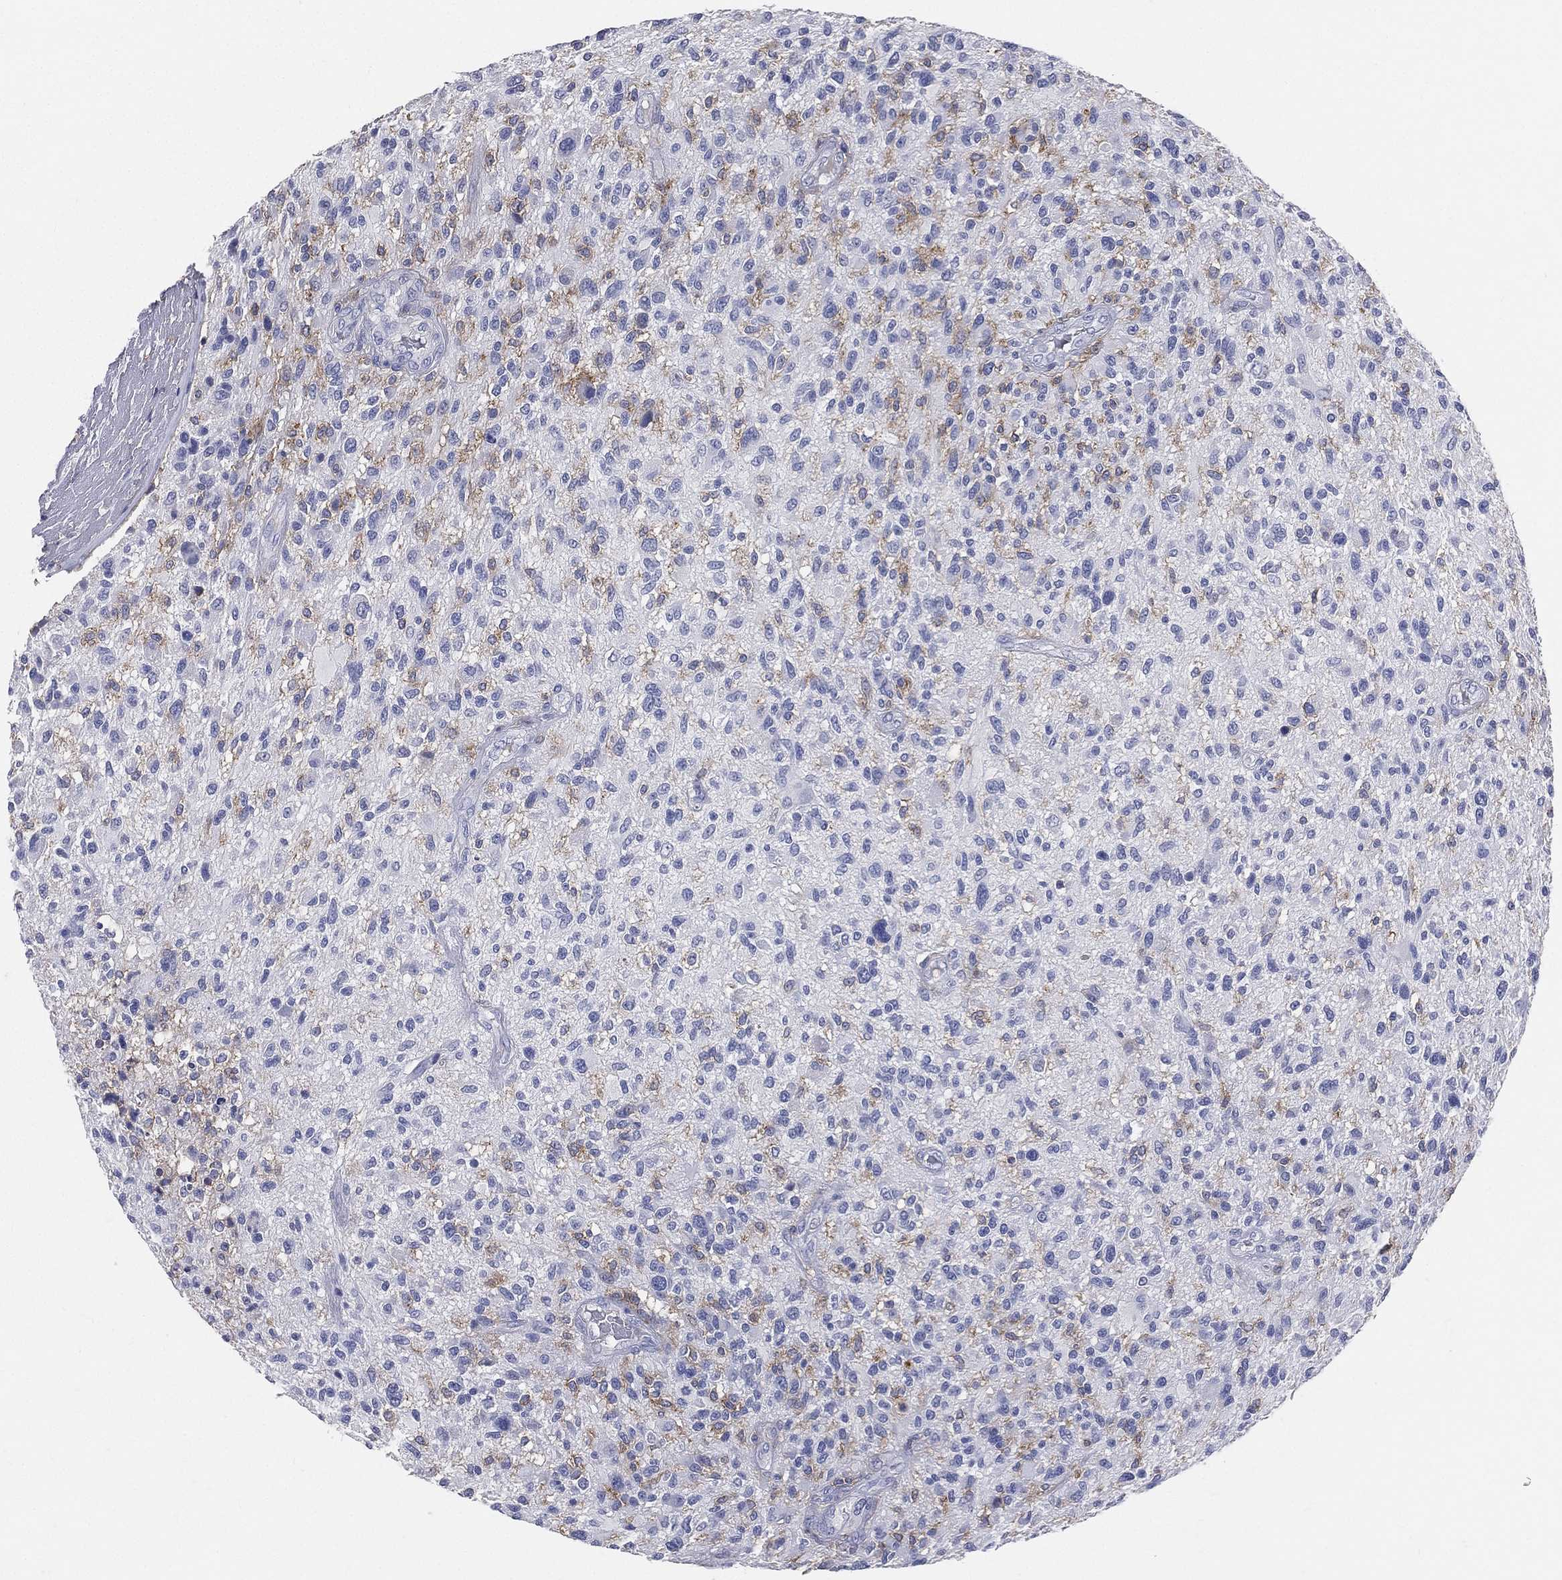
{"staining": {"intensity": "negative", "quantity": "none", "location": "none"}, "tissue": "glioma", "cell_type": "Tumor cells", "image_type": "cancer", "snomed": [{"axis": "morphology", "description": "Glioma, malignant, High grade"}, {"axis": "topography", "description": "Brain"}], "caption": "High power microscopy histopathology image of an immunohistochemistry (IHC) micrograph of glioma, revealing no significant staining in tumor cells.", "gene": "CD33", "patient": {"sex": "male", "age": 47}}